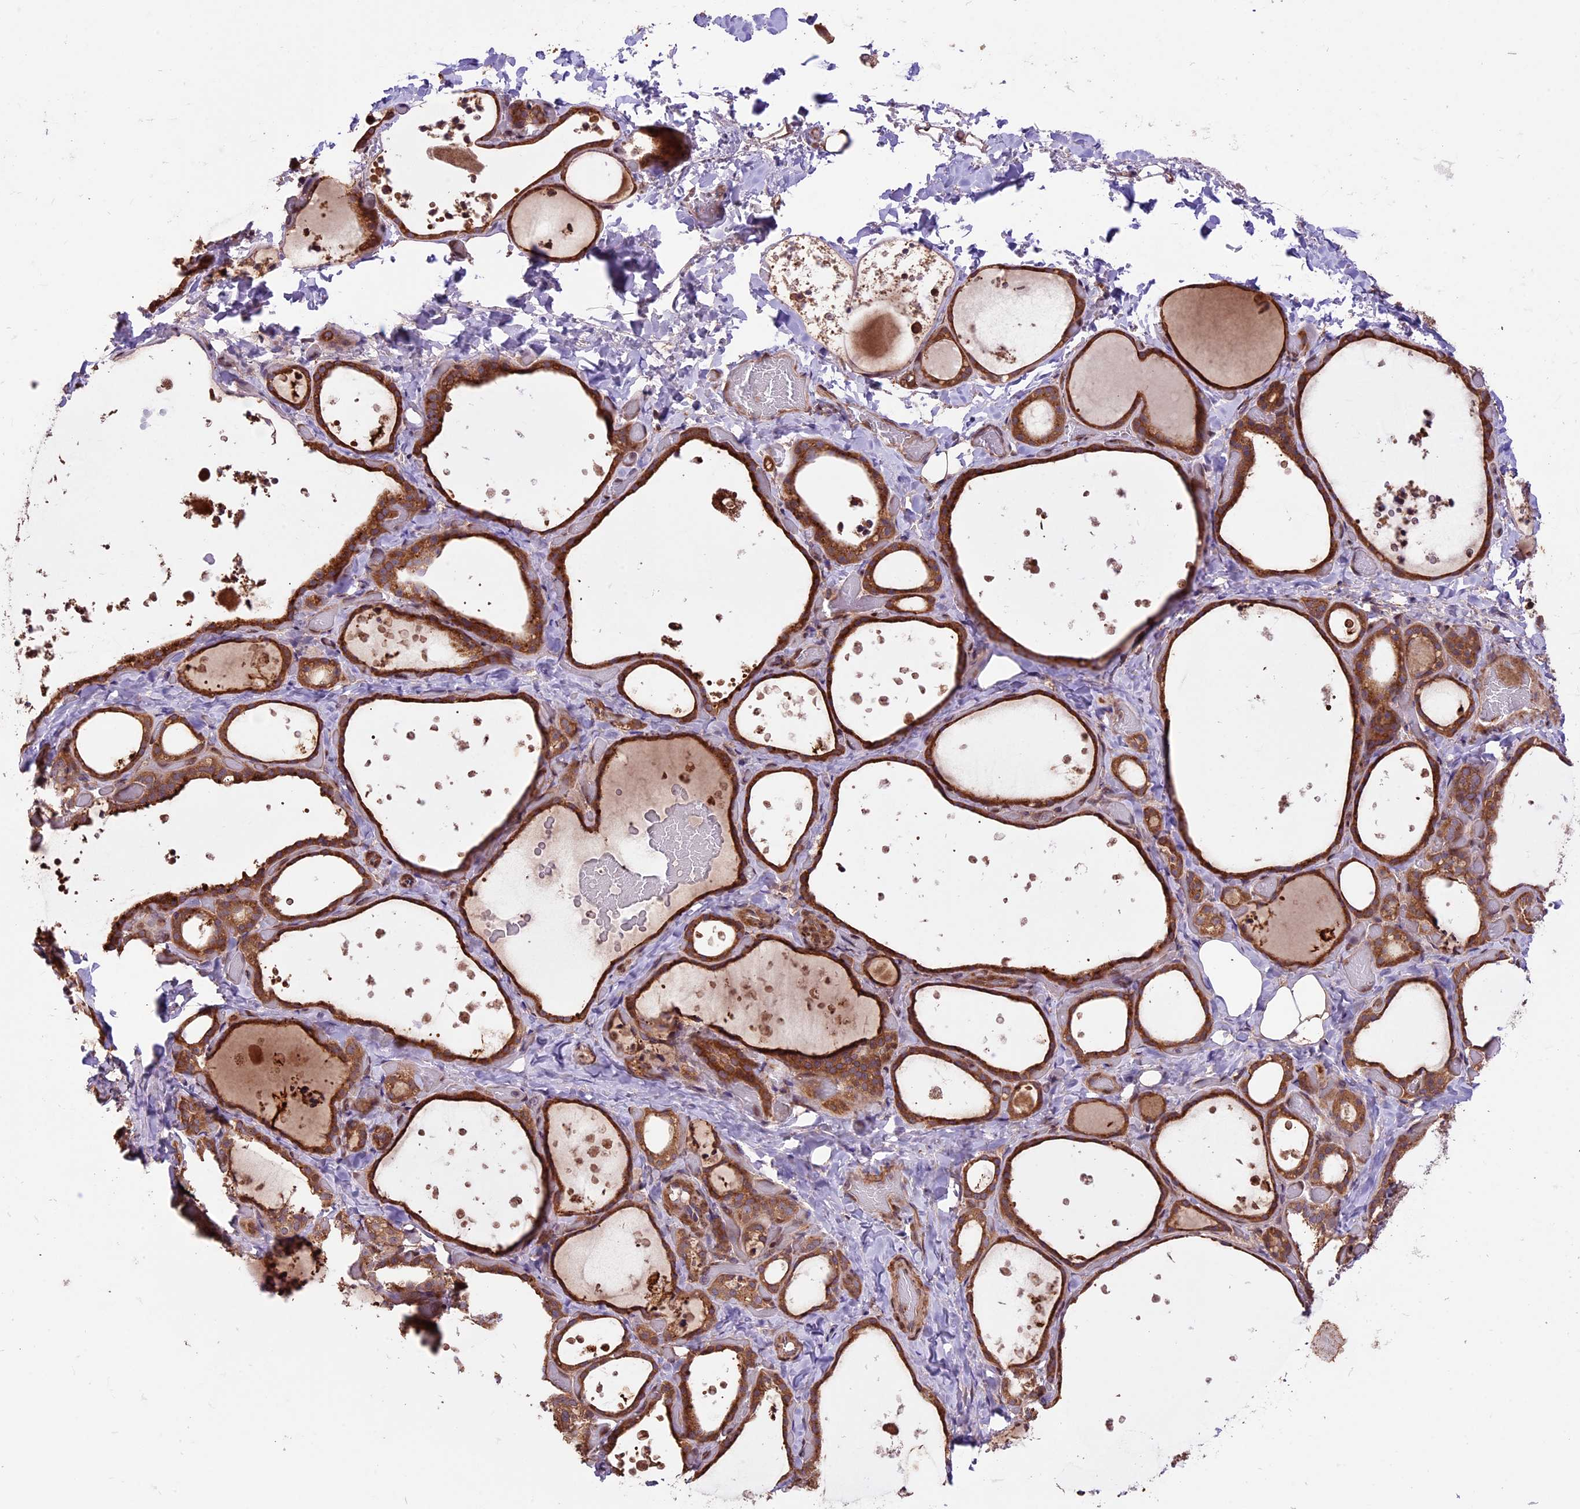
{"staining": {"intensity": "strong", "quantity": ">75%", "location": "cytoplasmic/membranous"}, "tissue": "thyroid gland", "cell_type": "Glandular cells", "image_type": "normal", "snomed": [{"axis": "morphology", "description": "Normal tissue, NOS"}, {"axis": "topography", "description": "Thyroid gland"}], "caption": "There is high levels of strong cytoplasmic/membranous positivity in glandular cells of unremarkable thyroid gland, as demonstrated by immunohistochemical staining (brown color).", "gene": "HDAC5", "patient": {"sex": "female", "age": 44}}